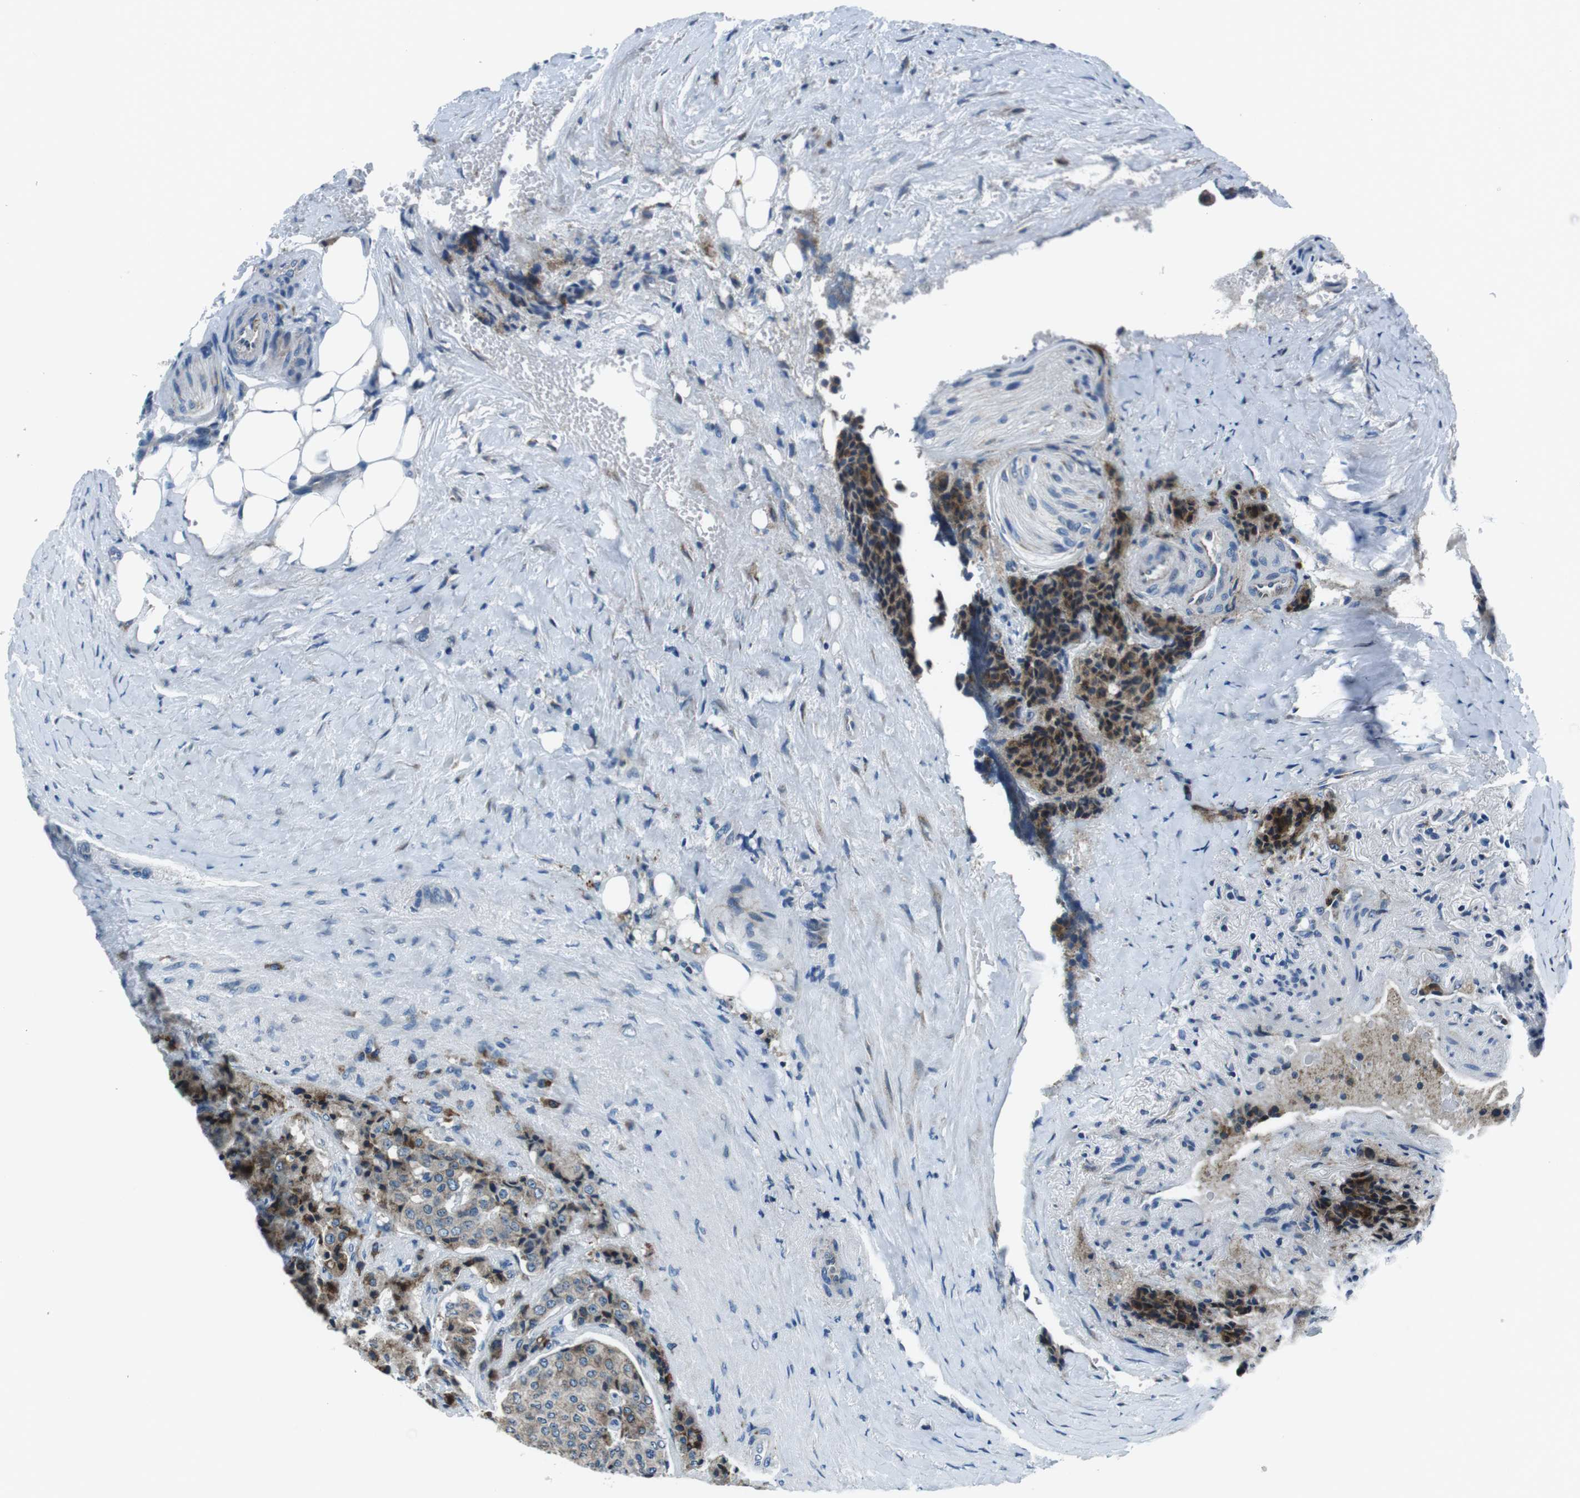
{"staining": {"intensity": "strong", "quantity": ">75%", "location": "cytoplasmic/membranous"}, "tissue": "carcinoid", "cell_type": "Tumor cells", "image_type": "cancer", "snomed": [{"axis": "morphology", "description": "Carcinoid, malignant, NOS"}, {"axis": "topography", "description": "Colon"}], "caption": "Strong cytoplasmic/membranous protein expression is present in approximately >75% of tumor cells in malignant carcinoid.", "gene": "NUCB2", "patient": {"sex": "female", "age": 61}}